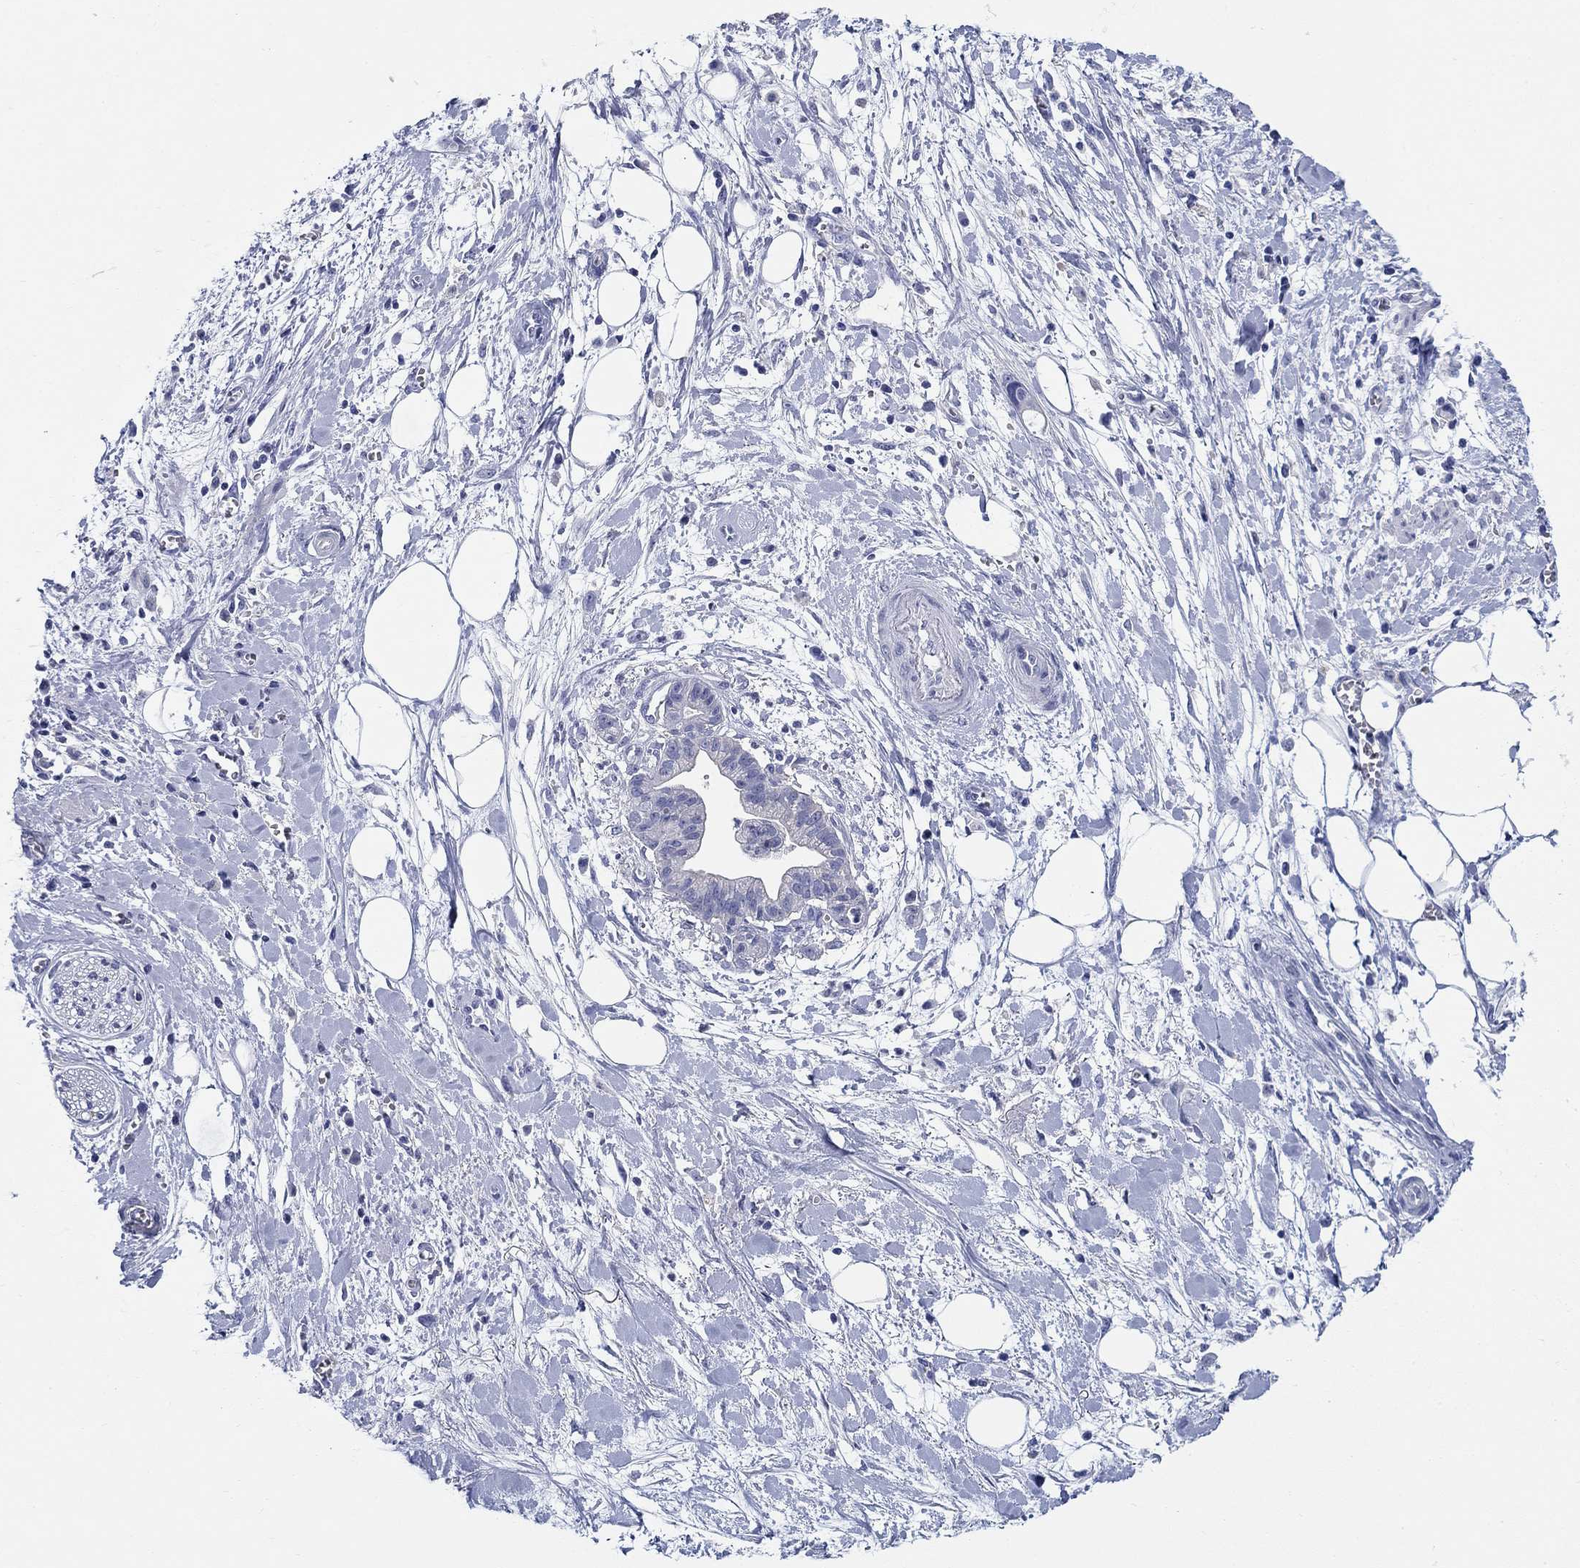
{"staining": {"intensity": "negative", "quantity": "none", "location": "none"}, "tissue": "pancreatic cancer", "cell_type": "Tumor cells", "image_type": "cancer", "snomed": [{"axis": "morphology", "description": "Normal tissue, NOS"}, {"axis": "morphology", "description": "Adenocarcinoma, NOS"}, {"axis": "topography", "description": "Lymph node"}, {"axis": "topography", "description": "Pancreas"}], "caption": "The IHC micrograph has no significant expression in tumor cells of pancreatic cancer (adenocarcinoma) tissue. (DAB (3,3'-diaminobenzidine) immunohistochemistry visualized using brightfield microscopy, high magnification).", "gene": "RAP1GAP", "patient": {"sex": "female", "age": 58}}